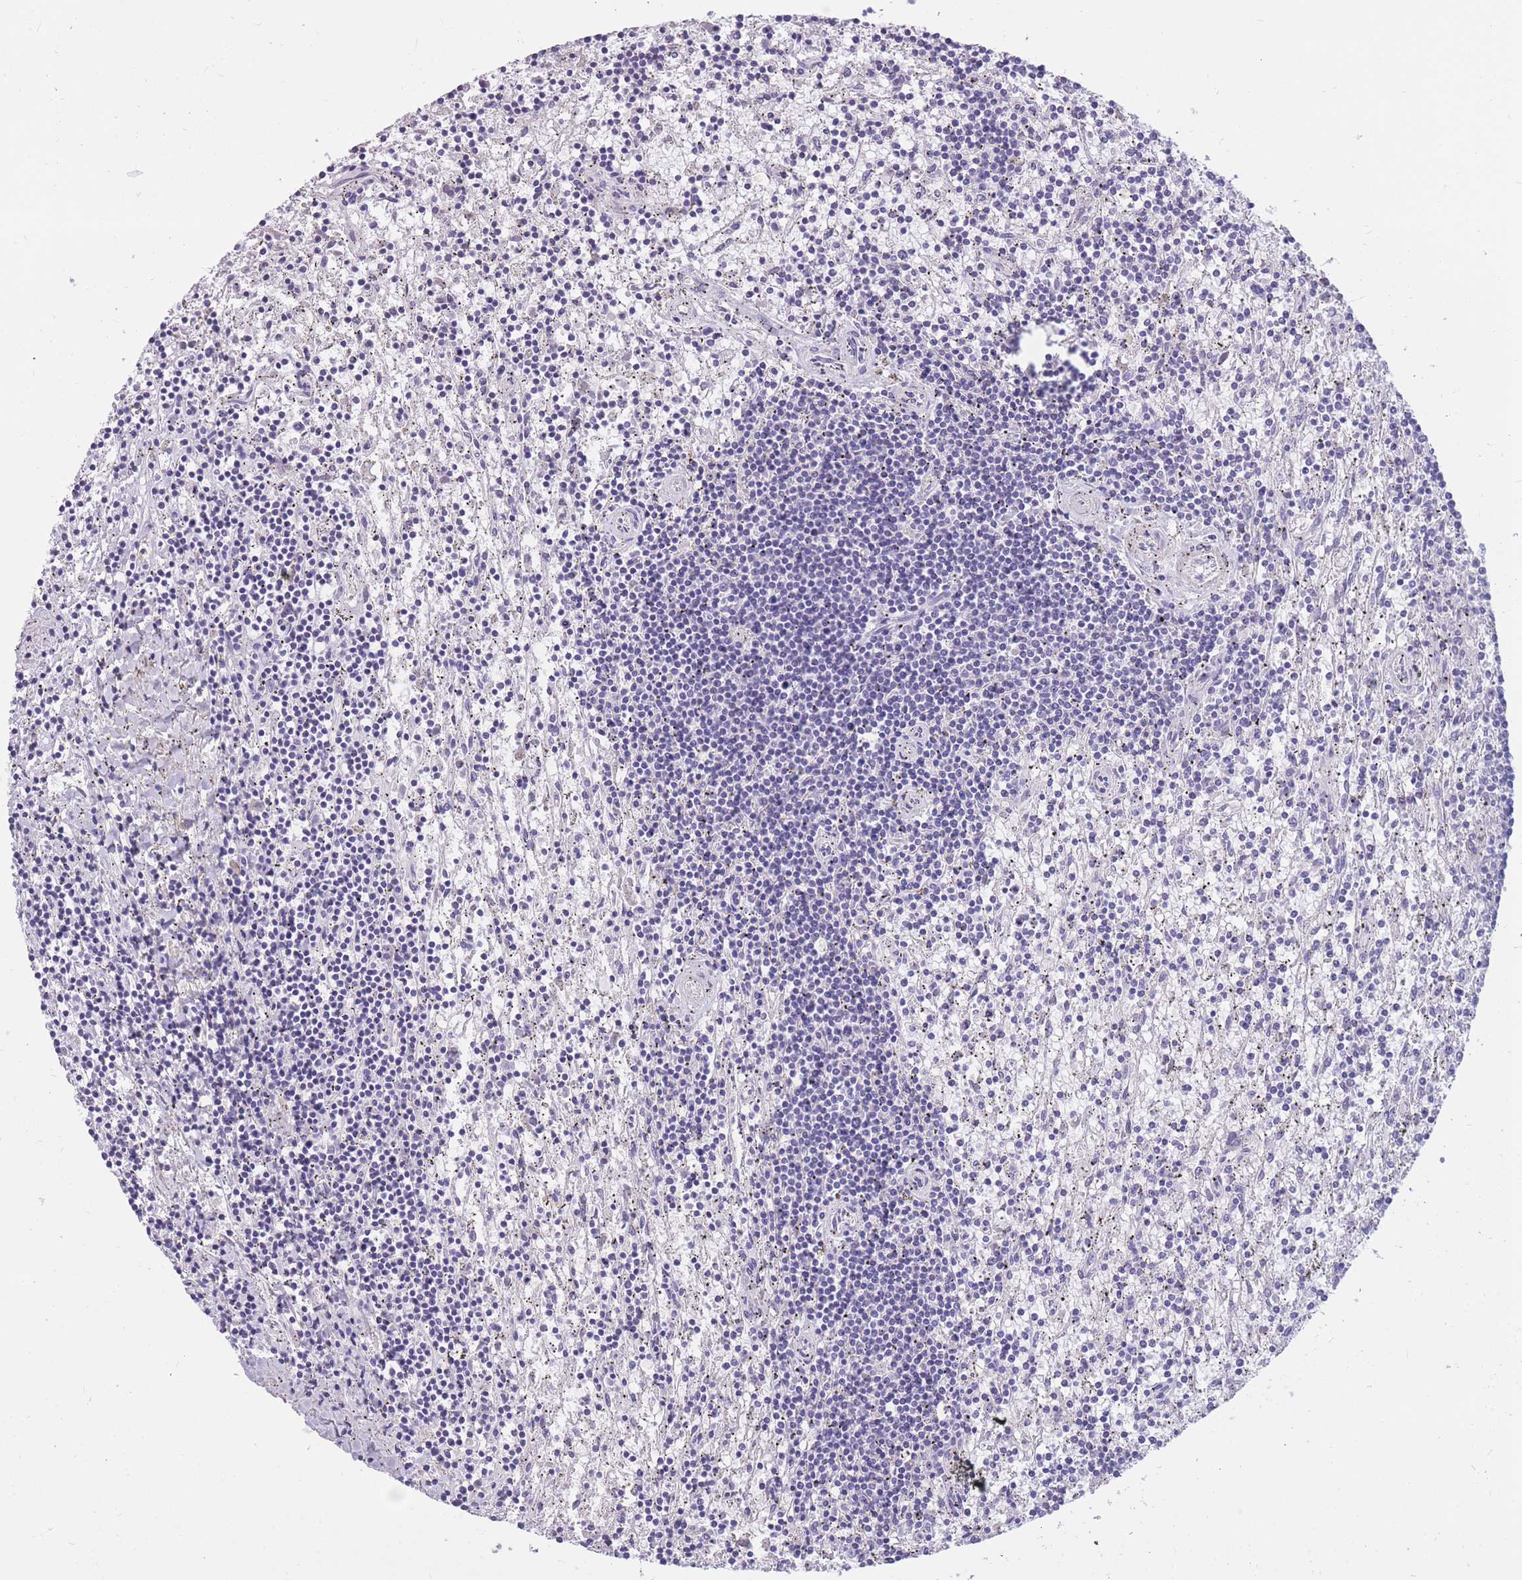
{"staining": {"intensity": "negative", "quantity": "none", "location": "none"}, "tissue": "lymphoma", "cell_type": "Tumor cells", "image_type": "cancer", "snomed": [{"axis": "morphology", "description": "Malignant lymphoma, non-Hodgkin's type, Low grade"}, {"axis": "topography", "description": "Spleen"}], "caption": "Immunohistochemistry (IHC) histopathology image of human malignant lymphoma, non-Hodgkin's type (low-grade) stained for a protein (brown), which displays no staining in tumor cells.", "gene": "RNF170", "patient": {"sex": "male", "age": 76}}